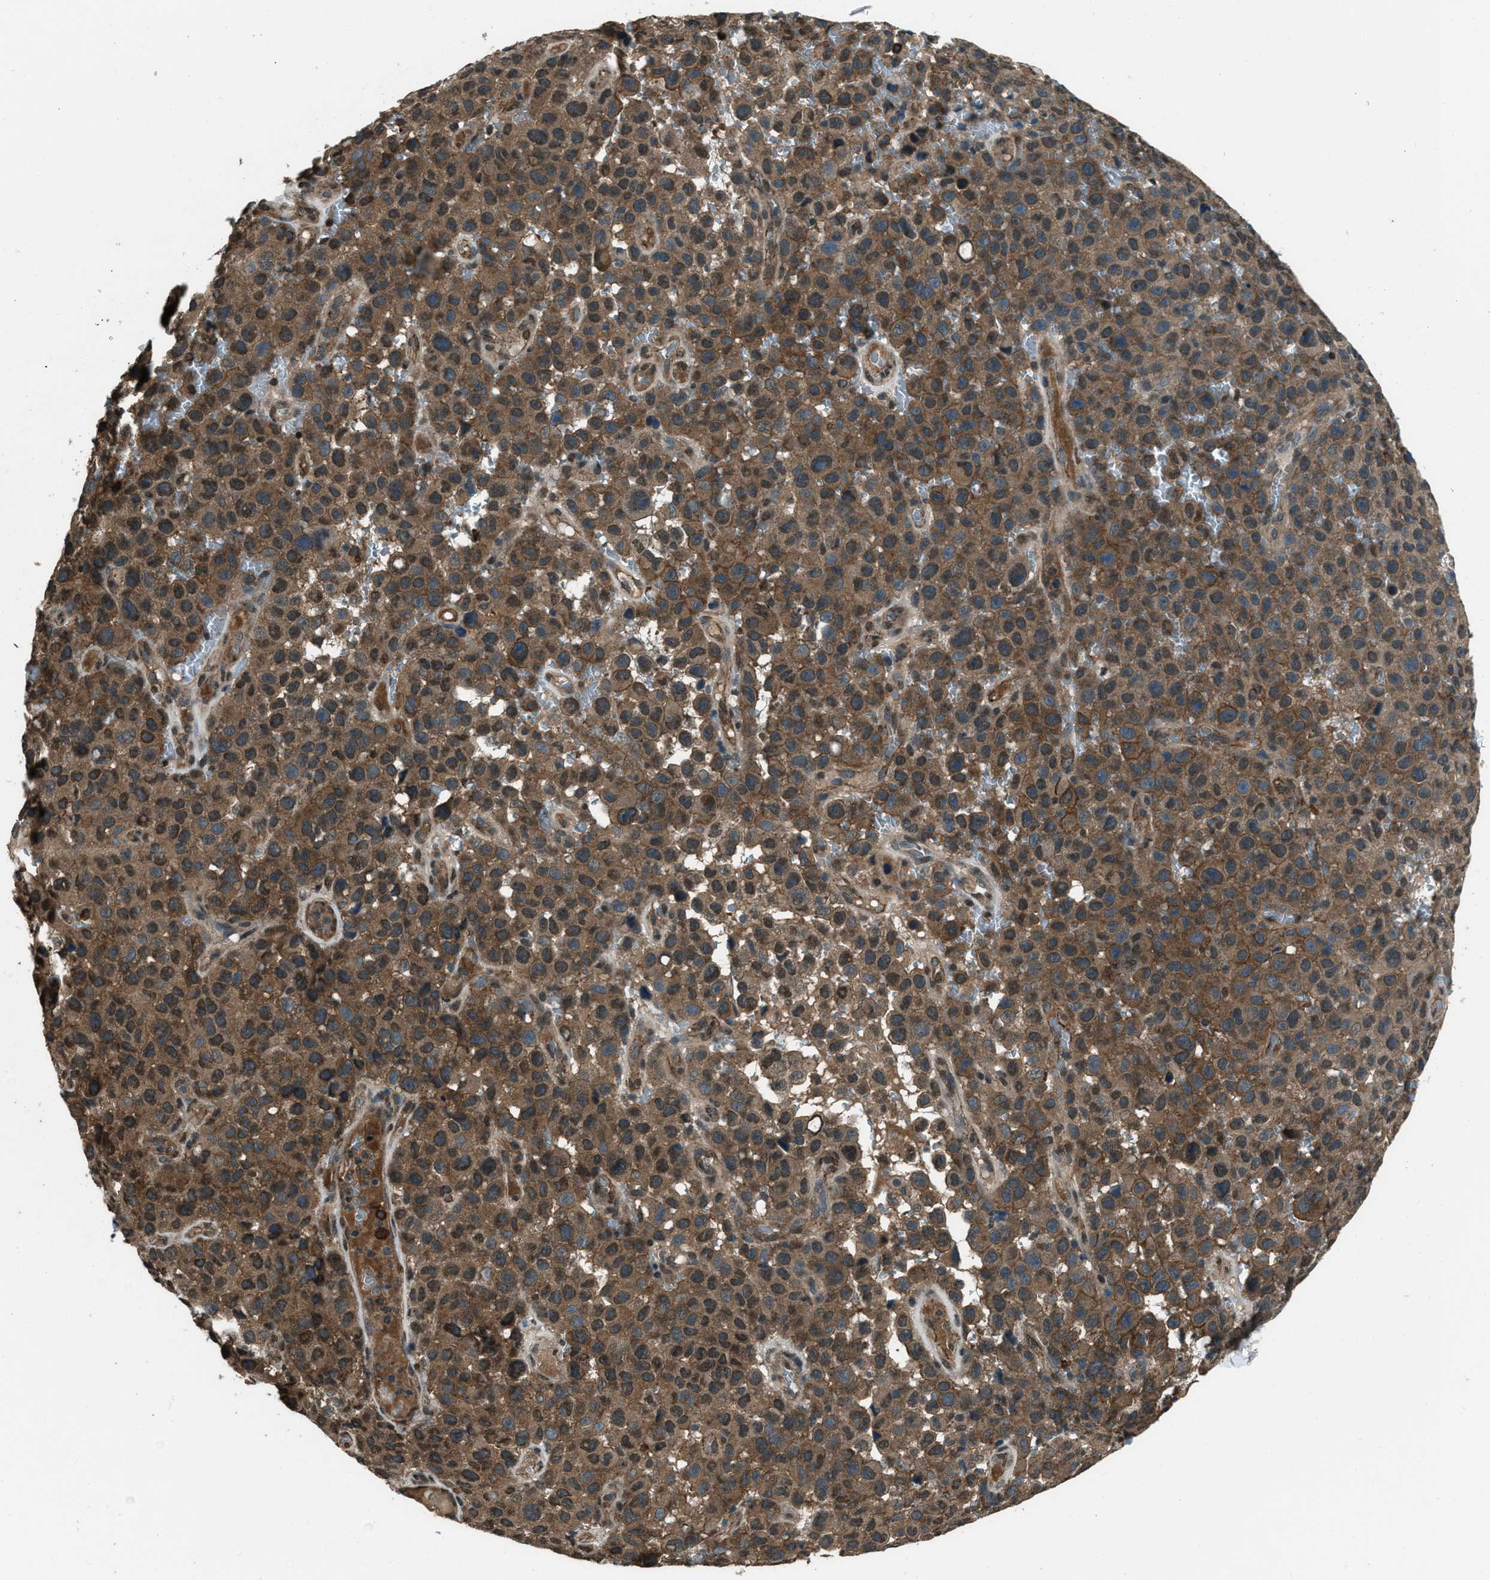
{"staining": {"intensity": "moderate", "quantity": ">75%", "location": "cytoplasmic/membranous"}, "tissue": "melanoma", "cell_type": "Tumor cells", "image_type": "cancer", "snomed": [{"axis": "morphology", "description": "Malignant melanoma, NOS"}, {"axis": "topography", "description": "Skin"}], "caption": "Melanoma stained with DAB IHC demonstrates medium levels of moderate cytoplasmic/membranous expression in about >75% of tumor cells.", "gene": "SVIL", "patient": {"sex": "female", "age": 82}}